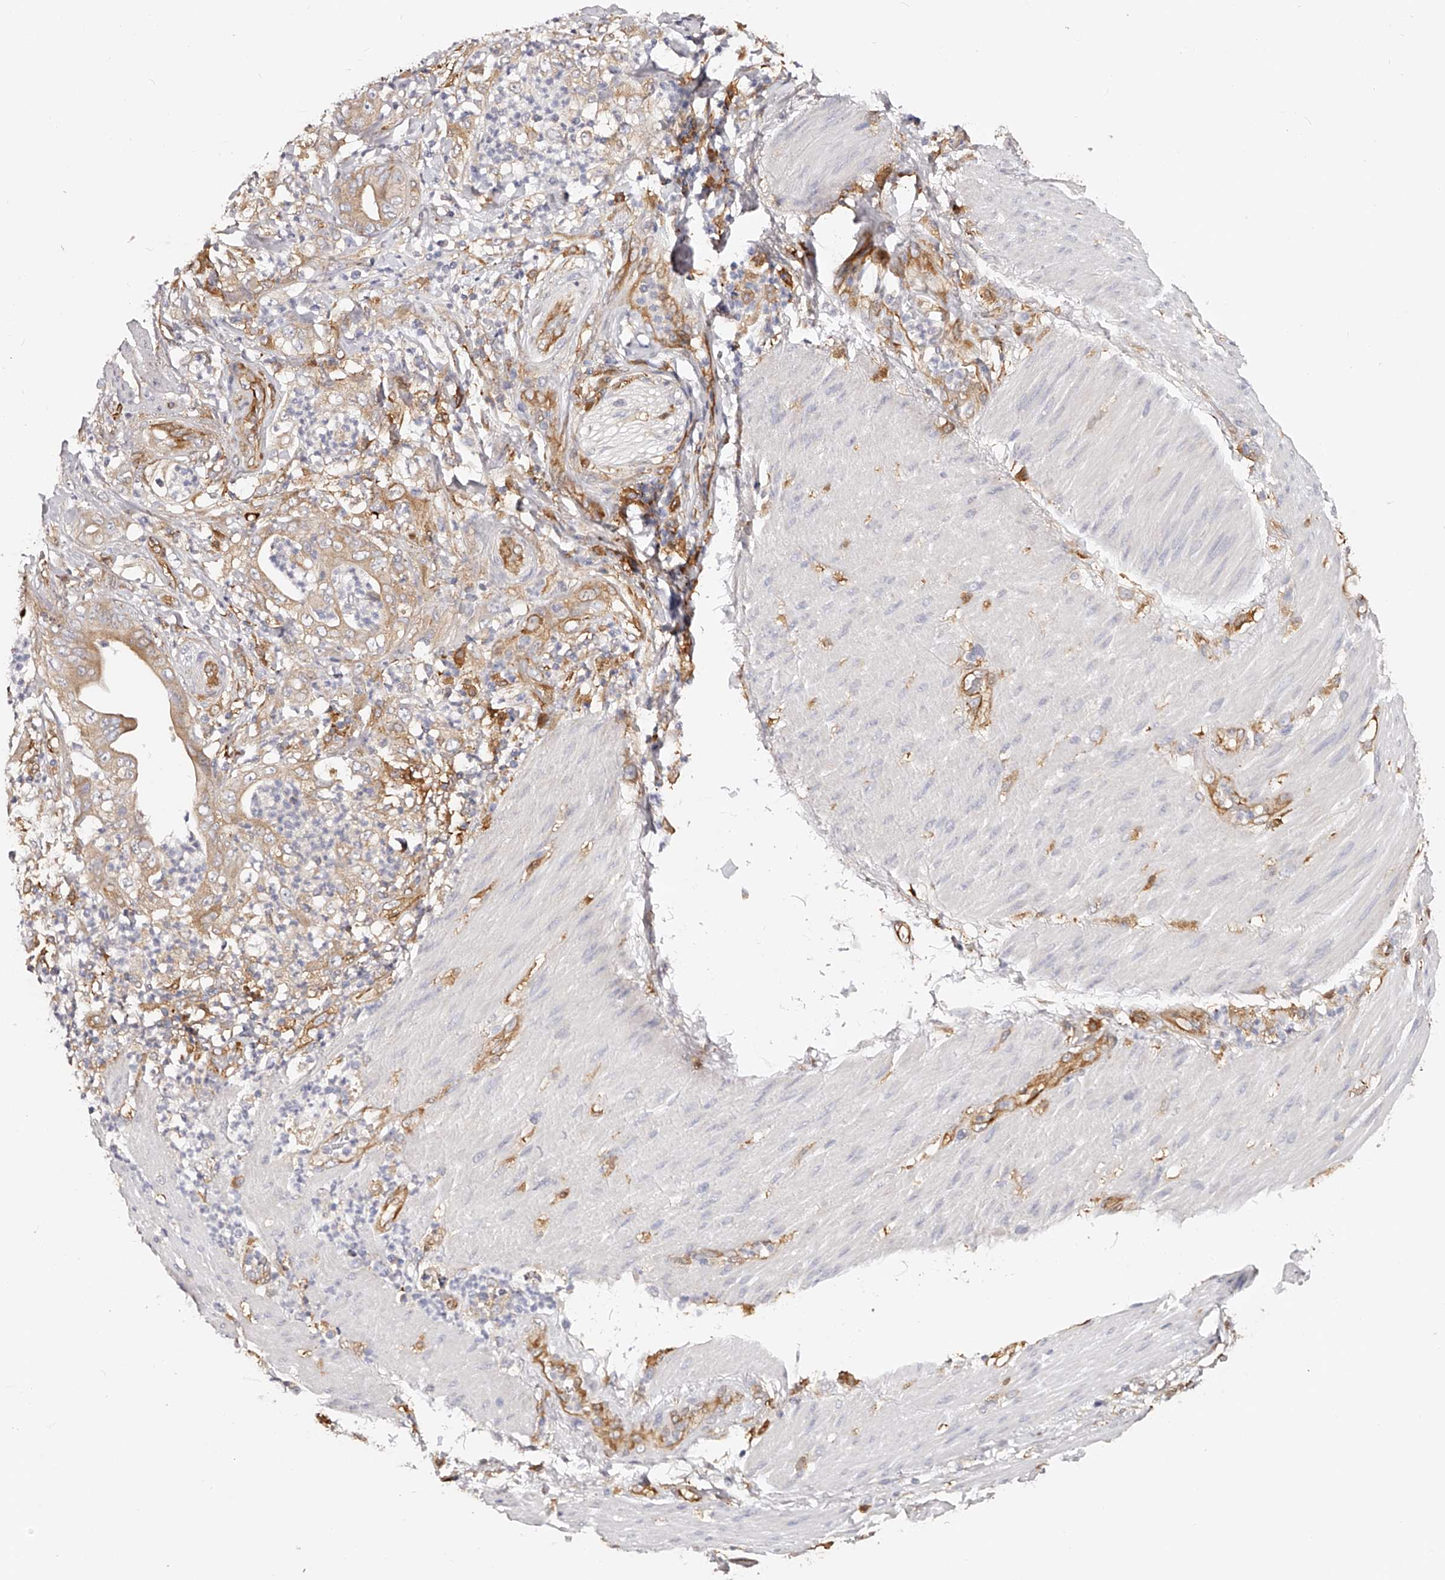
{"staining": {"intensity": "moderate", "quantity": ">75%", "location": "cytoplasmic/membranous"}, "tissue": "stomach cancer", "cell_type": "Tumor cells", "image_type": "cancer", "snomed": [{"axis": "morphology", "description": "Adenocarcinoma, NOS"}, {"axis": "topography", "description": "Stomach"}], "caption": "IHC of human stomach cancer exhibits medium levels of moderate cytoplasmic/membranous positivity in about >75% of tumor cells.", "gene": "LAP3", "patient": {"sex": "female", "age": 73}}